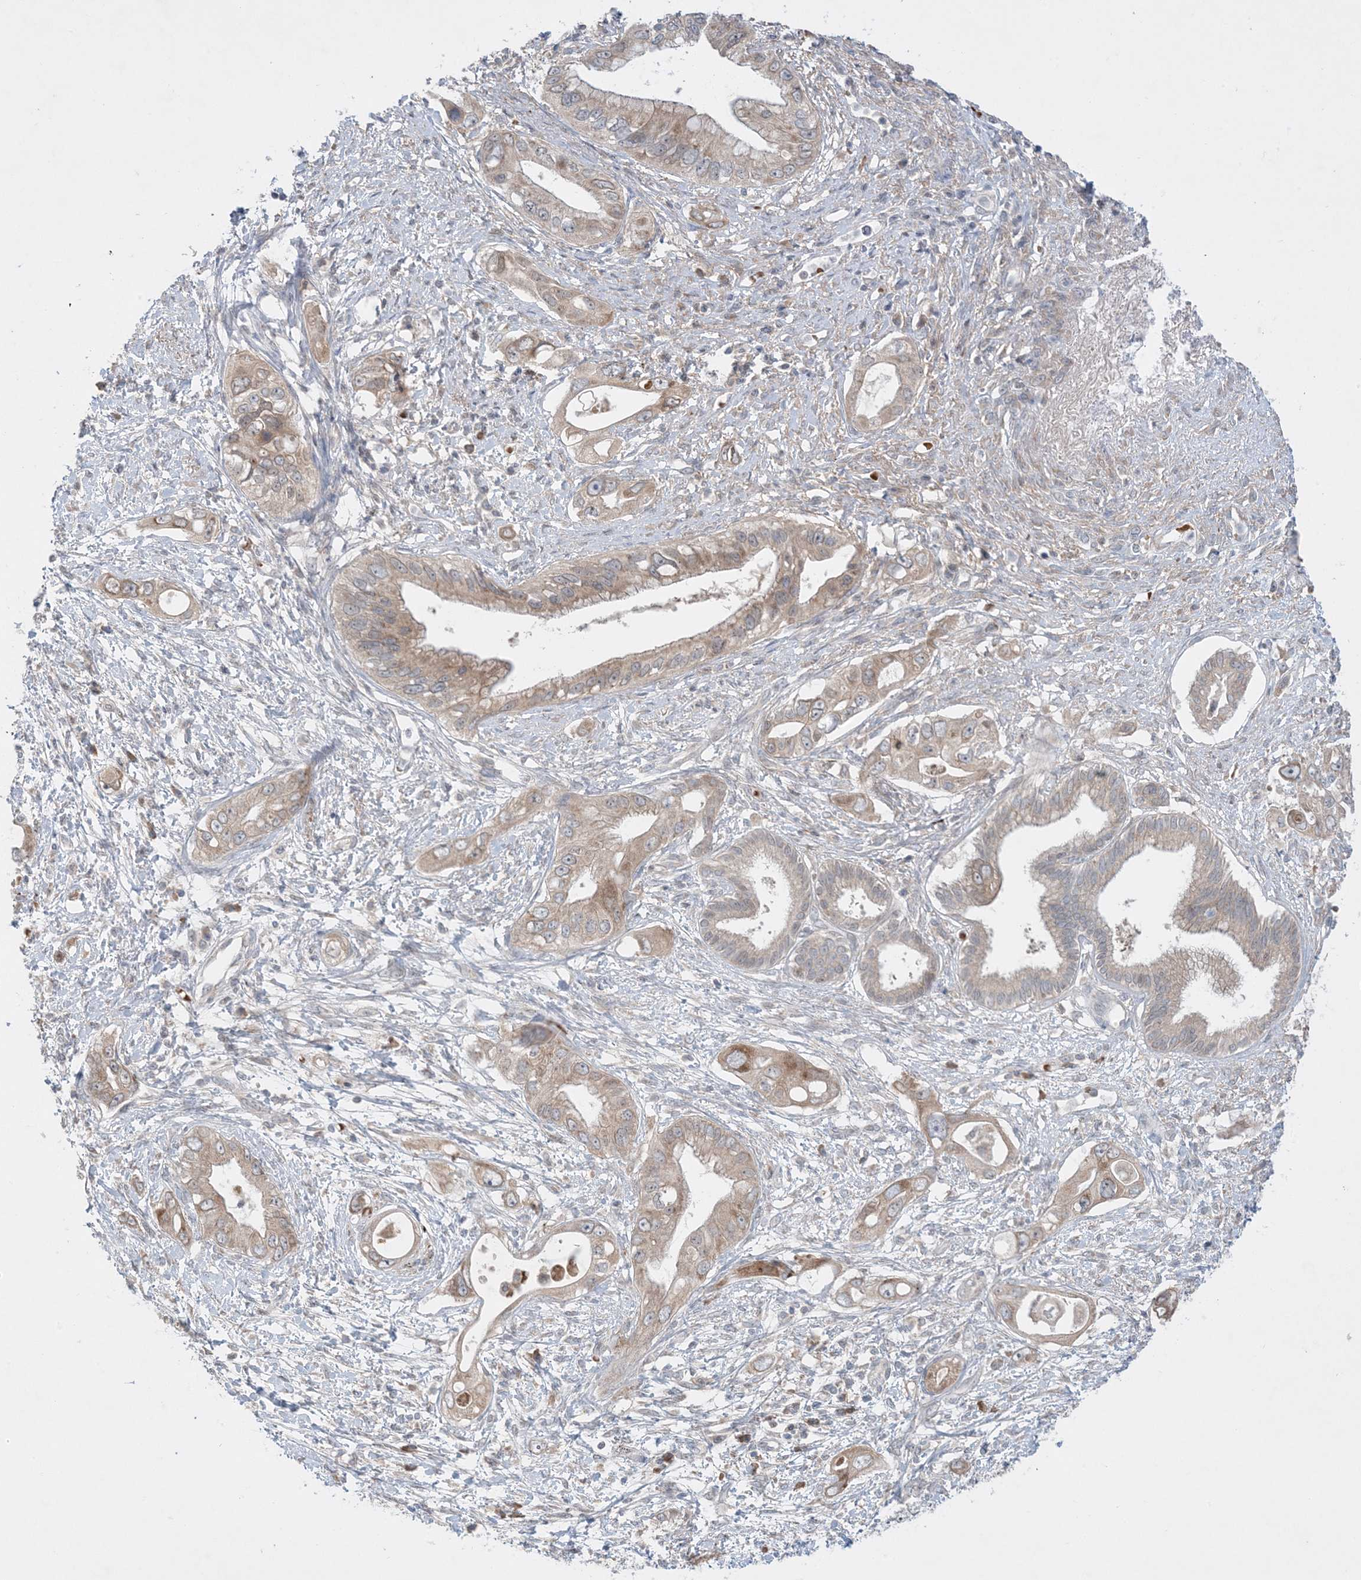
{"staining": {"intensity": "weak", "quantity": ">75%", "location": "cytoplasmic/membranous"}, "tissue": "pancreatic cancer", "cell_type": "Tumor cells", "image_type": "cancer", "snomed": [{"axis": "morphology", "description": "Inflammation, NOS"}, {"axis": "morphology", "description": "Adenocarcinoma, NOS"}, {"axis": "topography", "description": "Pancreas"}], "caption": "This is an image of immunohistochemistry staining of pancreatic cancer (adenocarcinoma), which shows weak positivity in the cytoplasmic/membranous of tumor cells.", "gene": "MMGT1", "patient": {"sex": "female", "age": 56}}